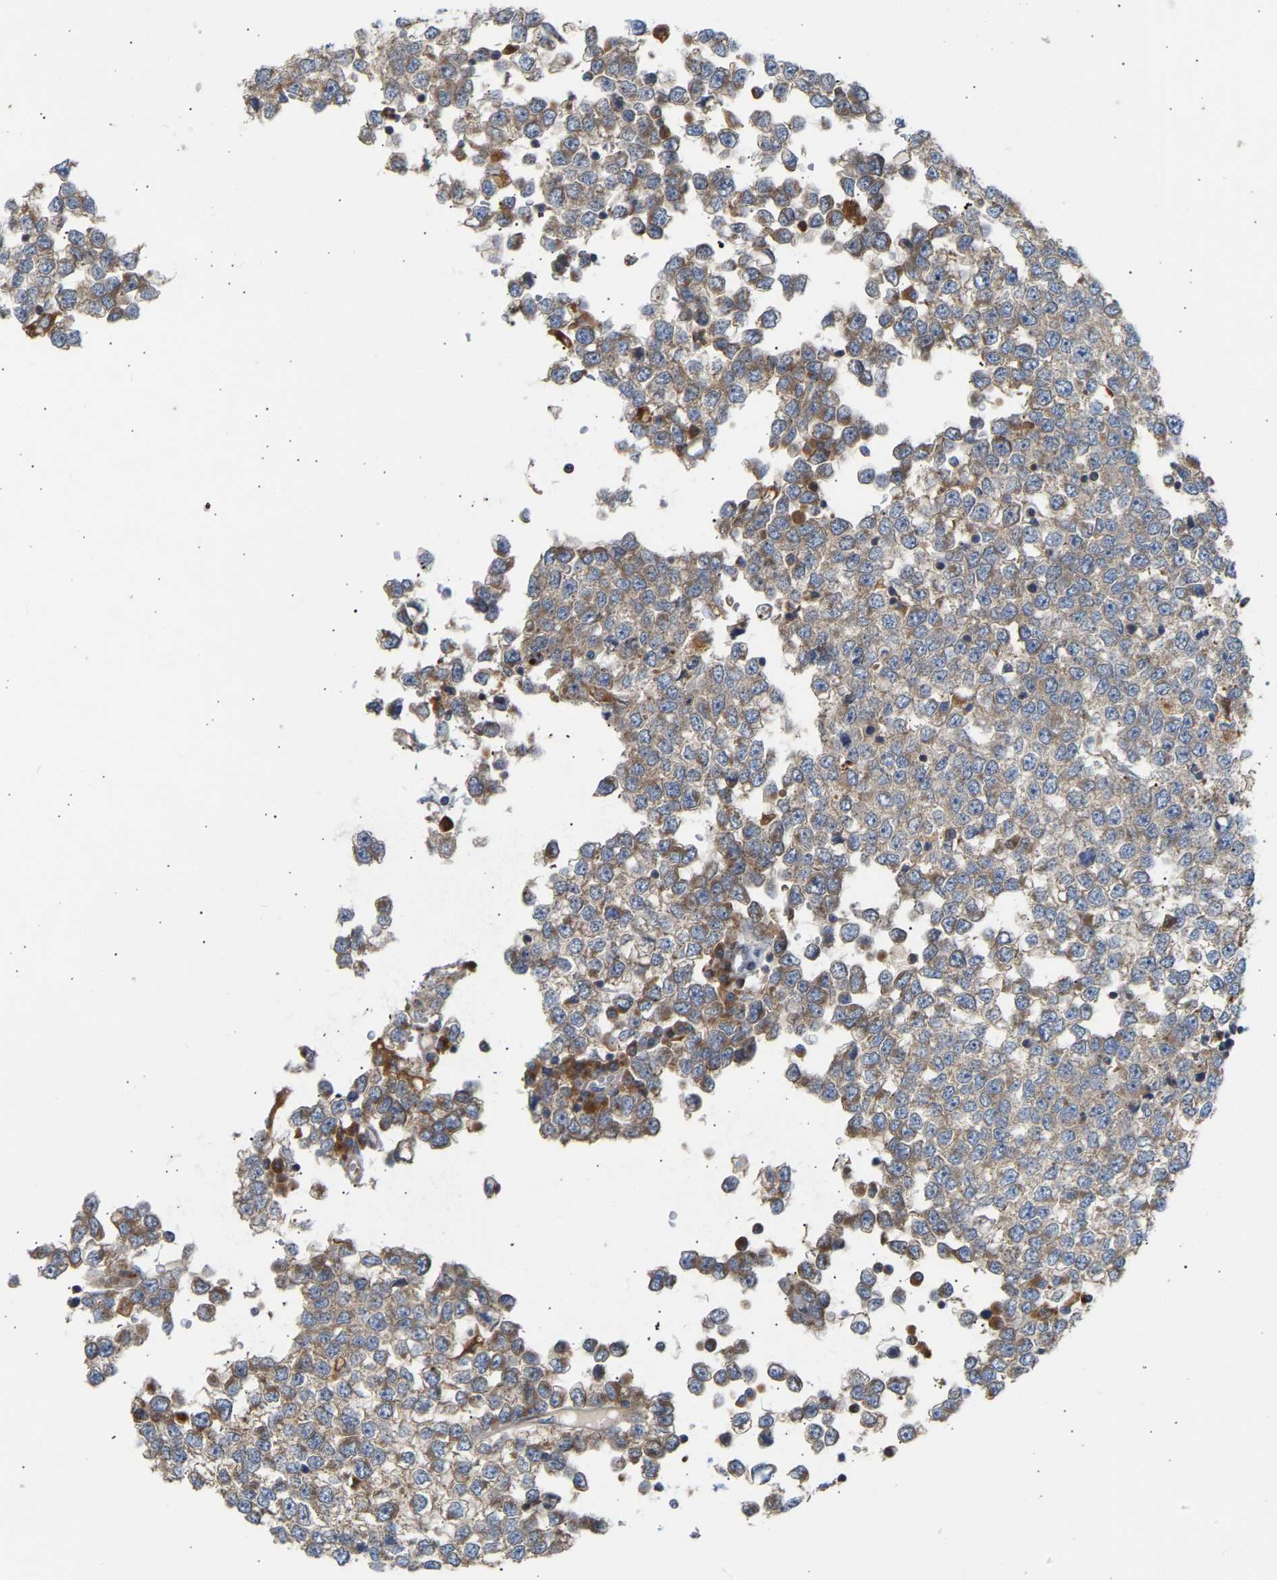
{"staining": {"intensity": "weak", "quantity": "<25%", "location": "cytoplasmic/membranous"}, "tissue": "testis cancer", "cell_type": "Tumor cells", "image_type": "cancer", "snomed": [{"axis": "morphology", "description": "Seminoma, NOS"}, {"axis": "topography", "description": "Testis"}], "caption": "Immunohistochemical staining of testis cancer (seminoma) displays no significant positivity in tumor cells. (Brightfield microscopy of DAB immunohistochemistry at high magnification).", "gene": "GCN1", "patient": {"sex": "male", "age": 65}}